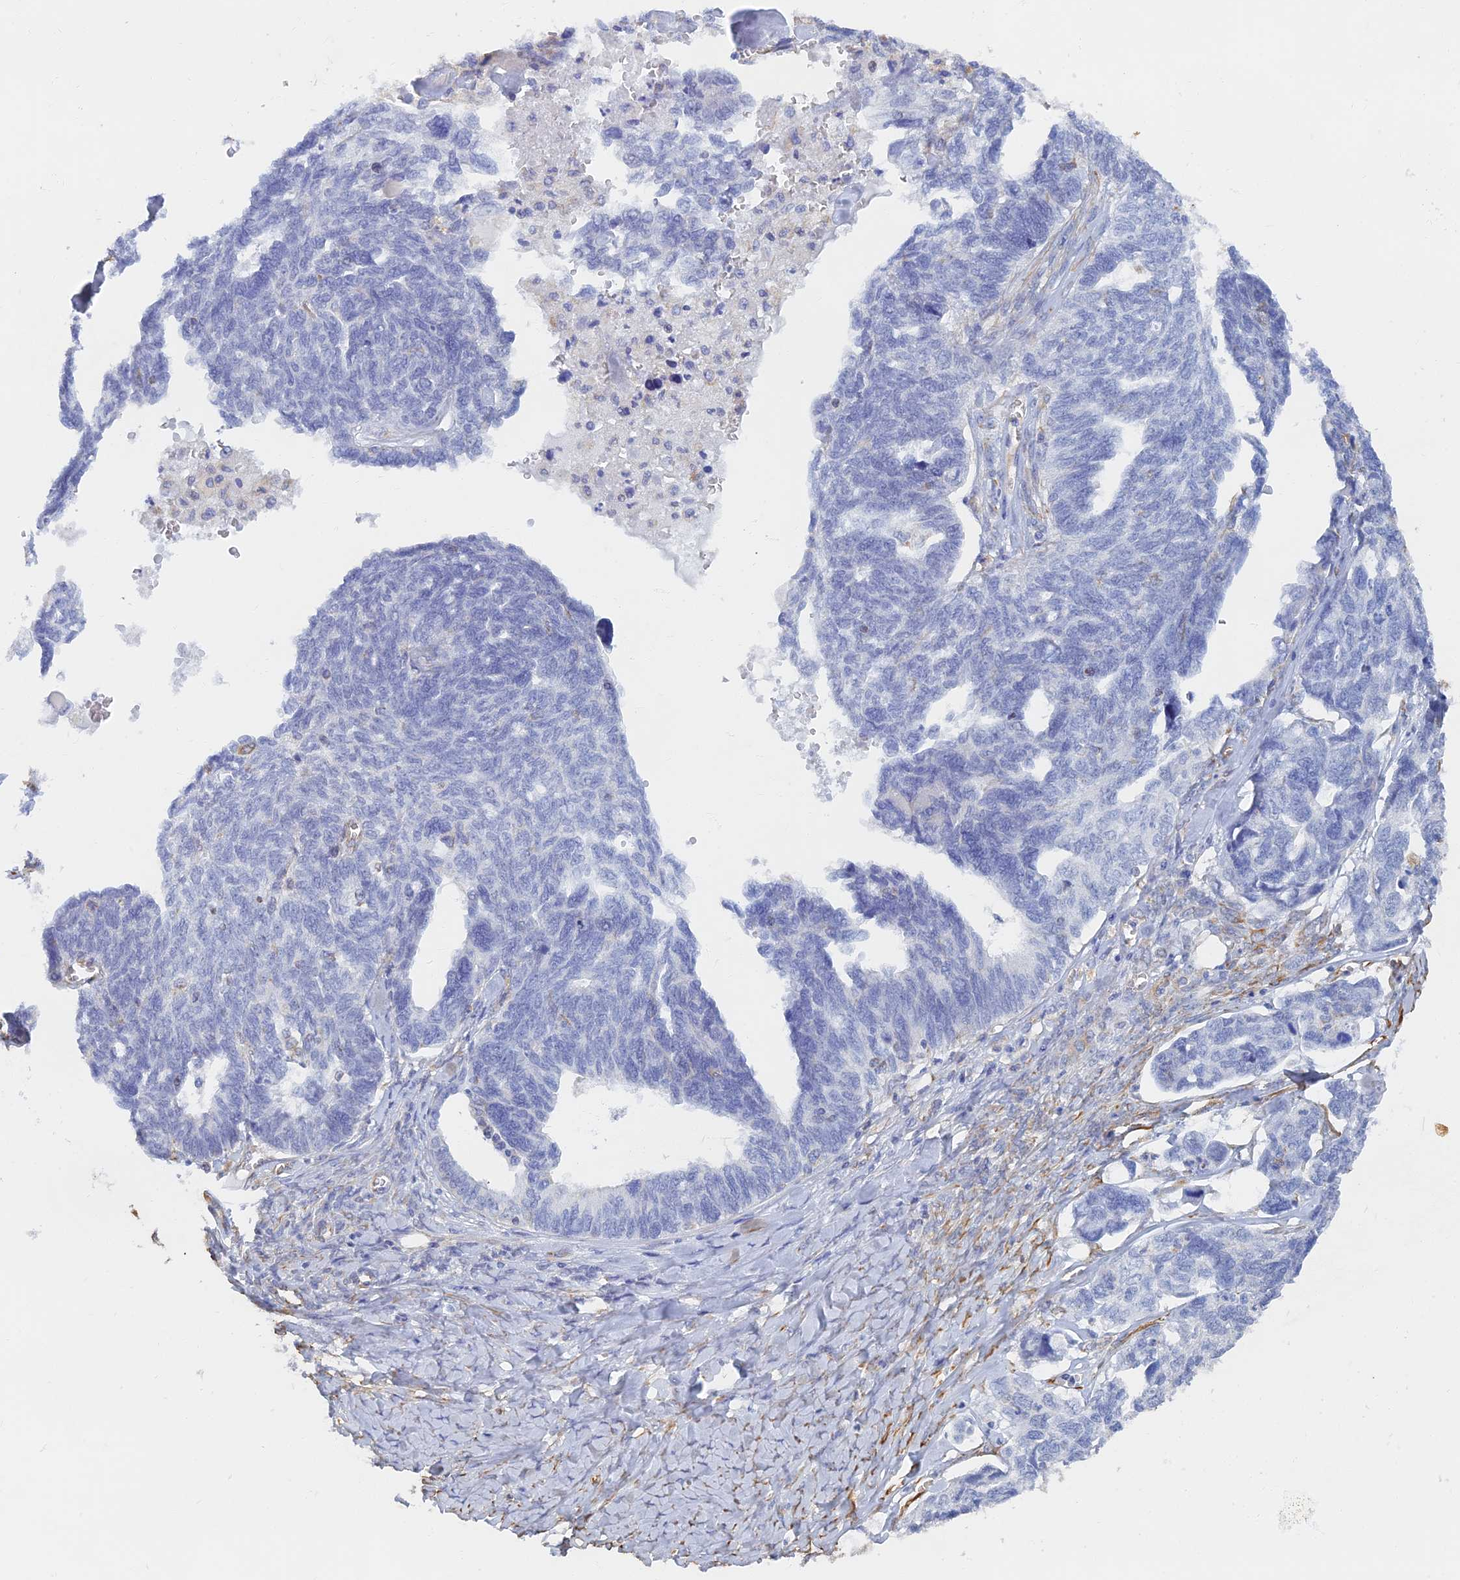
{"staining": {"intensity": "negative", "quantity": "none", "location": "none"}, "tissue": "ovarian cancer", "cell_type": "Tumor cells", "image_type": "cancer", "snomed": [{"axis": "morphology", "description": "Cystadenocarcinoma, serous, NOS"}, {"axis": "topography", "description": "Ovary"}], "caption": "DAB immunohistochemical staining of human ovarian serous cystadenocarcinoma reveals no significant expression in tumor cells.", "gene": "RMC1", "patient": {"sex": "female", "age": 79}}